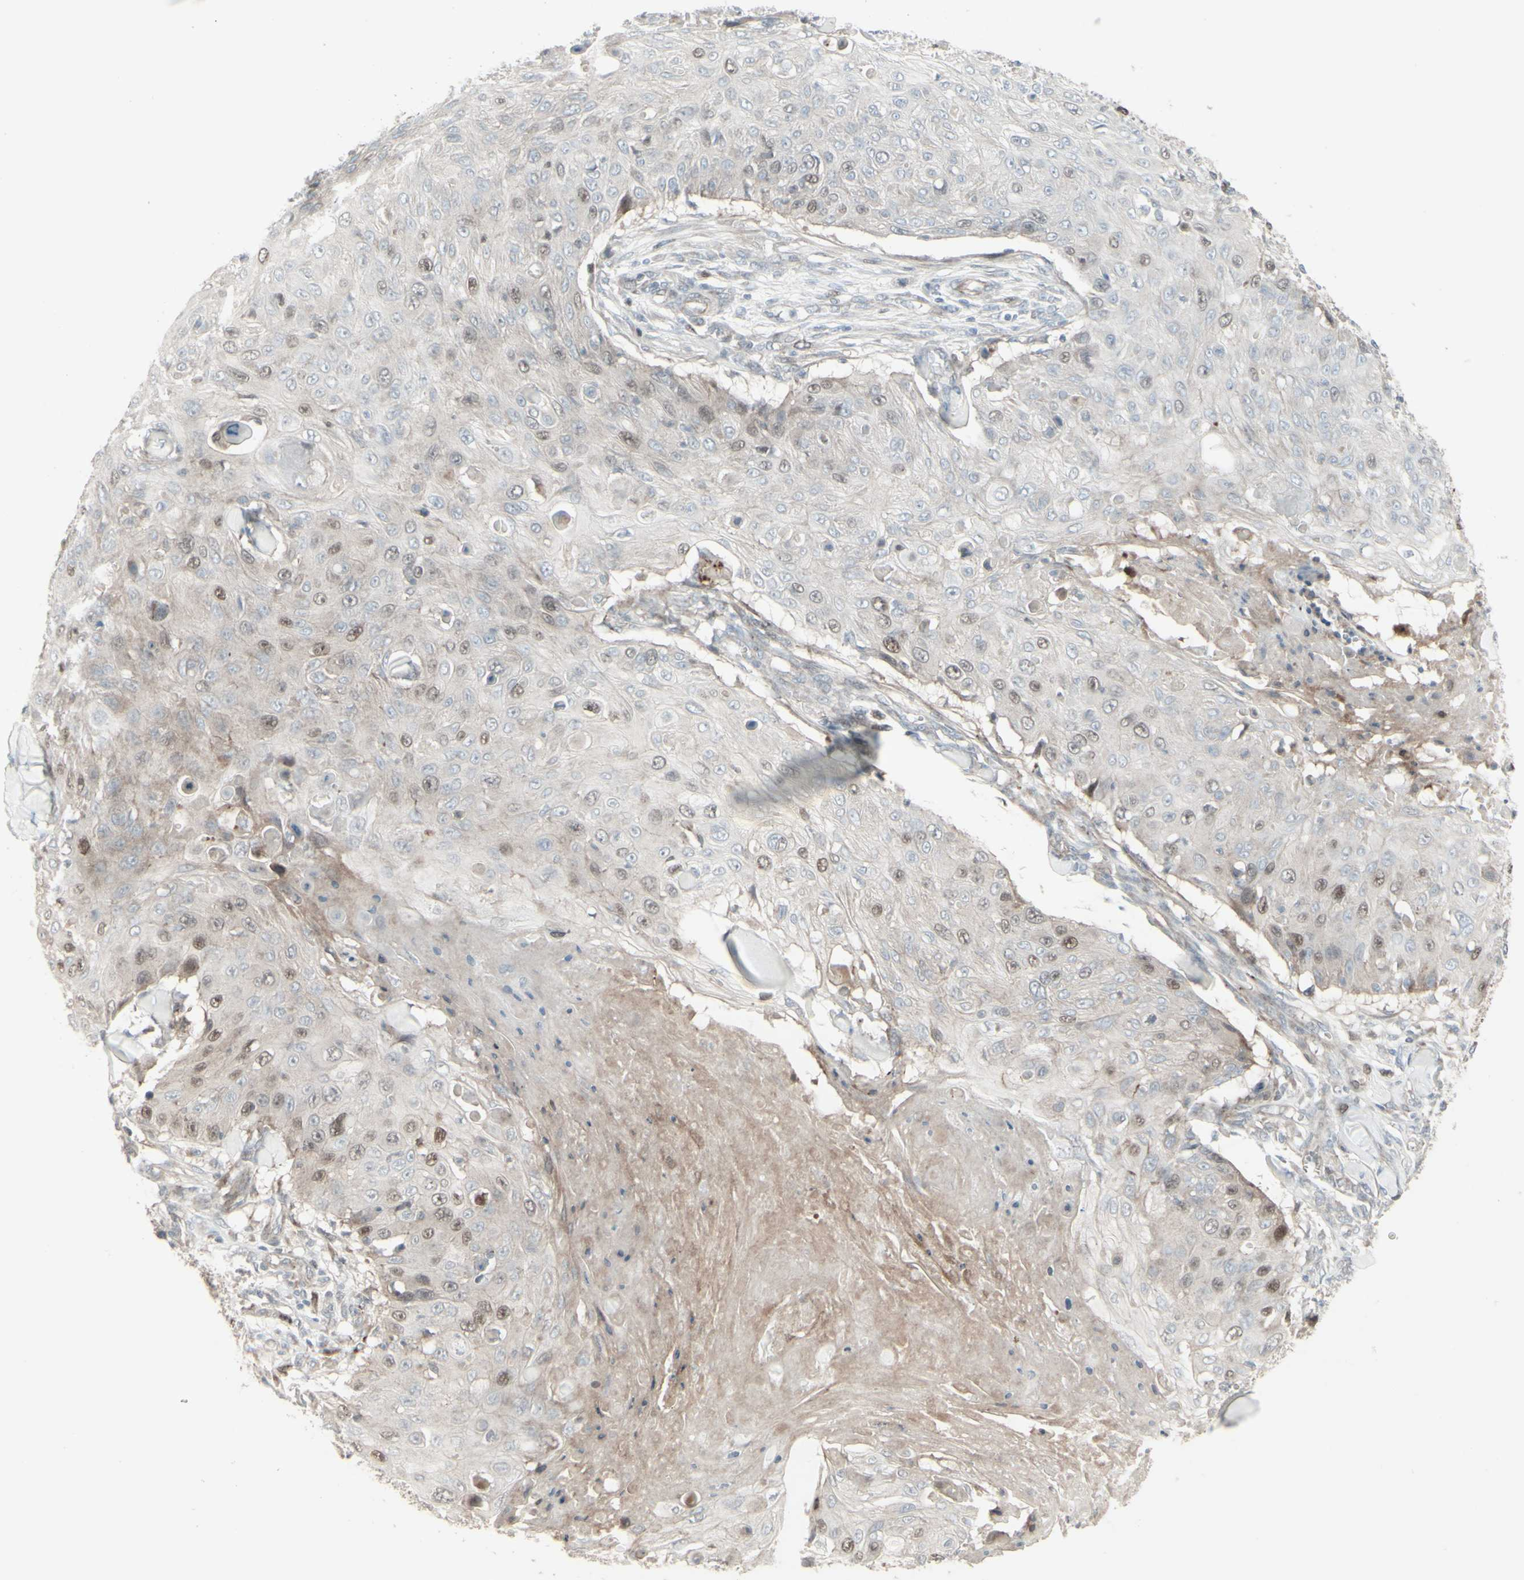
{"staining": {"intensity": "weak", "quantity": "<25%", "location": "nuclear"}, "tissue": "skin cancer", "cell_type": "Tumor cells", "image_type": "cancer", "snomed": [{"axis": "morphology", "description": "Squamous cell carcinoma, NOS"}, {"axis": "topography", "description": "Skin"}], "caption": "Immunohistochemistry (IHC) photomicrograph of human squamous cell carcinoma (skin) stained for a protein (brown), which reveals no staining in tumor cells.", "gene": "GMNN", "patient": {"sex": "male", "age": 86}}